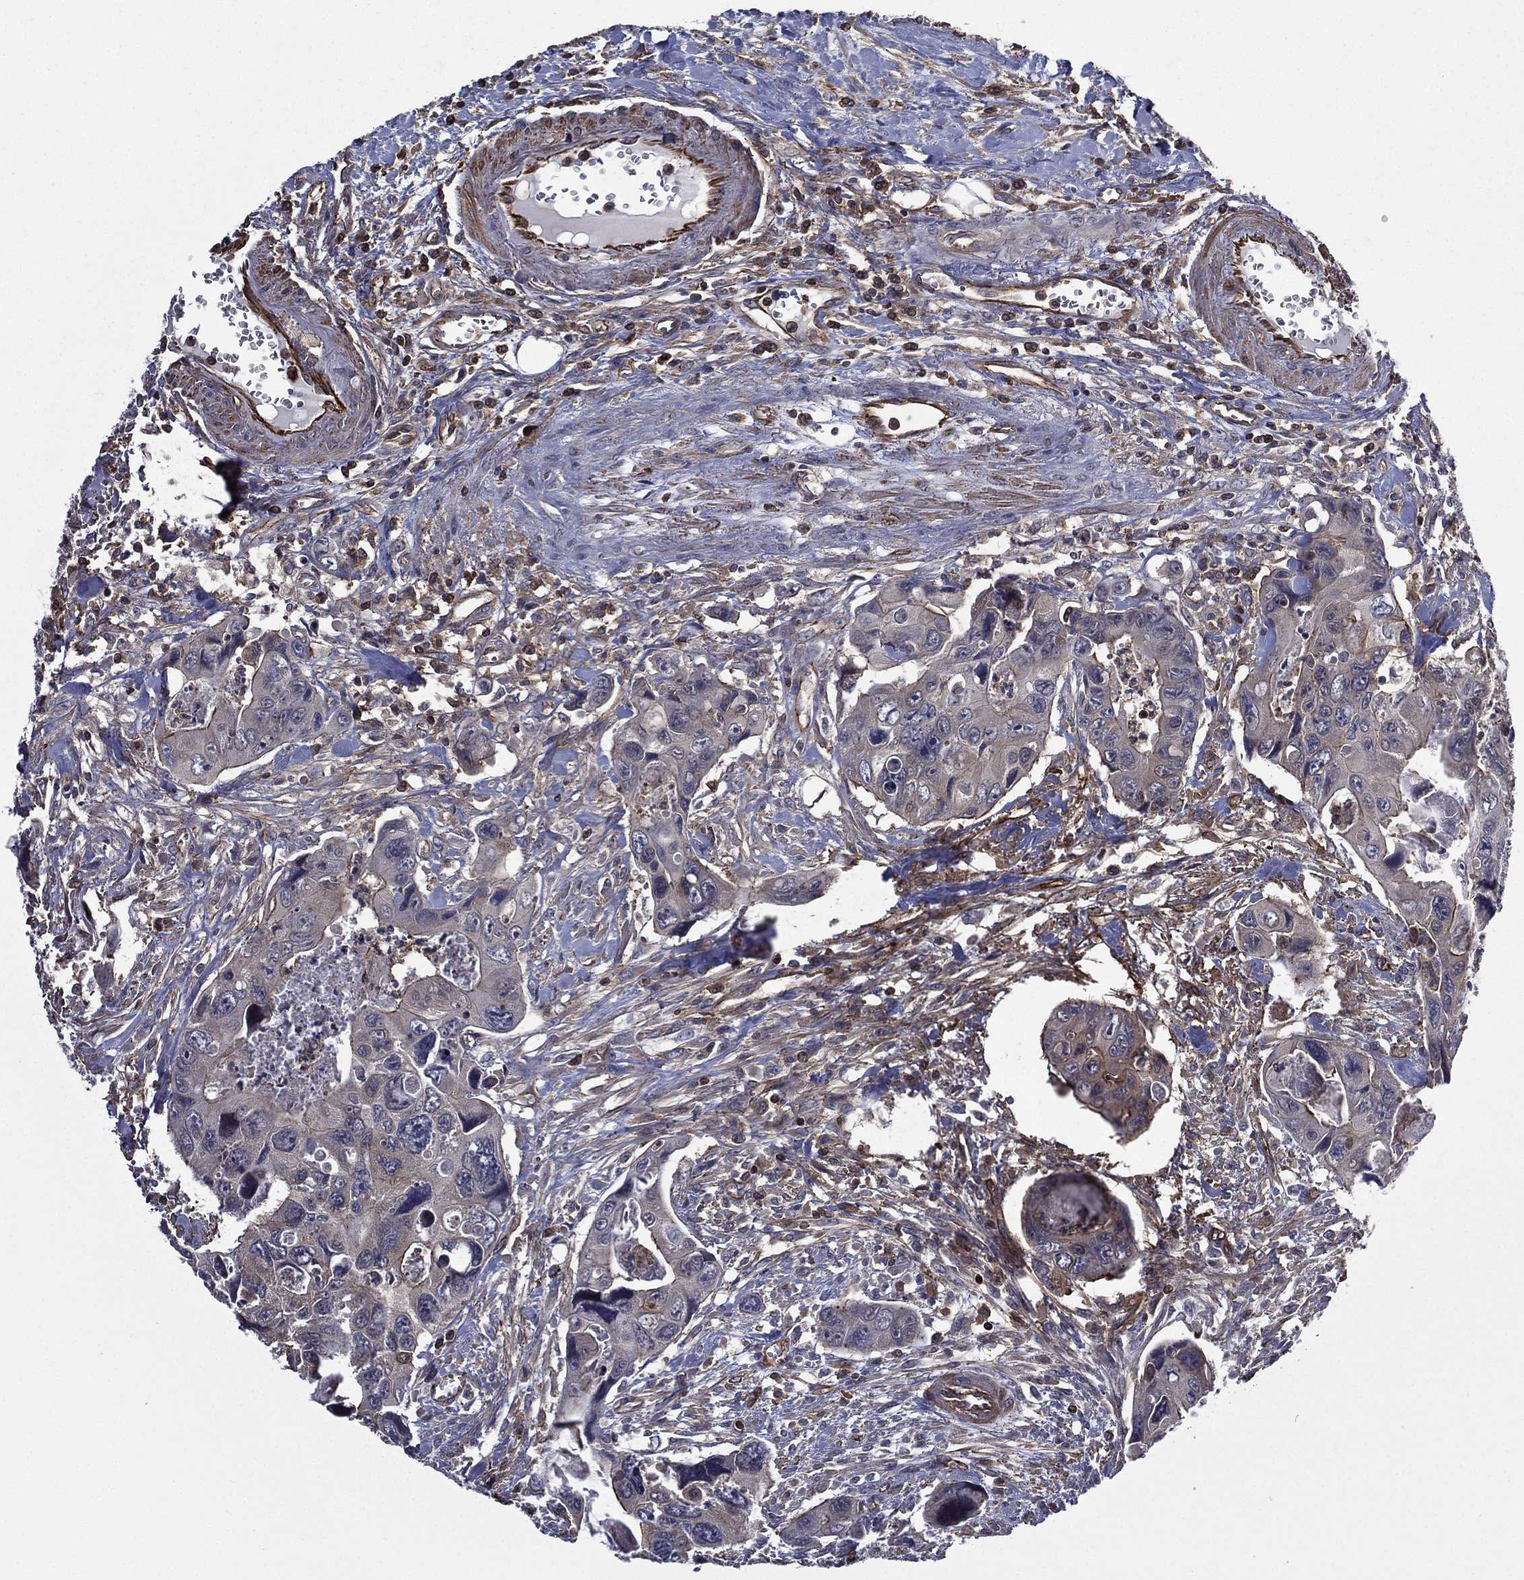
{"staining": {"intensity": "moderate", "quantity": "<25%", "location": "cytoplasmic/membranous"}, "tissue": "colorectal cancer", "cell_type": "Tumor cells", "image_type": "cancer", "snomed": [{"axis": "morphology", "description": "Adenocarcinoma, NOS"}, {"axis": "topography", "description": "Rectum"}], "caption": "Moderate cytoplasmic/membranous protein expression is identified in approximately <25% of tumor cells in colorectal cancer. The staining is performed using DAB (3,3'-diaminobenzidine) brown chromogen to label protein expression. The nuclei are counter-stained blue using hematoxylin.", "gene": "PLPP3", "patient": {"sex": "male", "age": 62}}